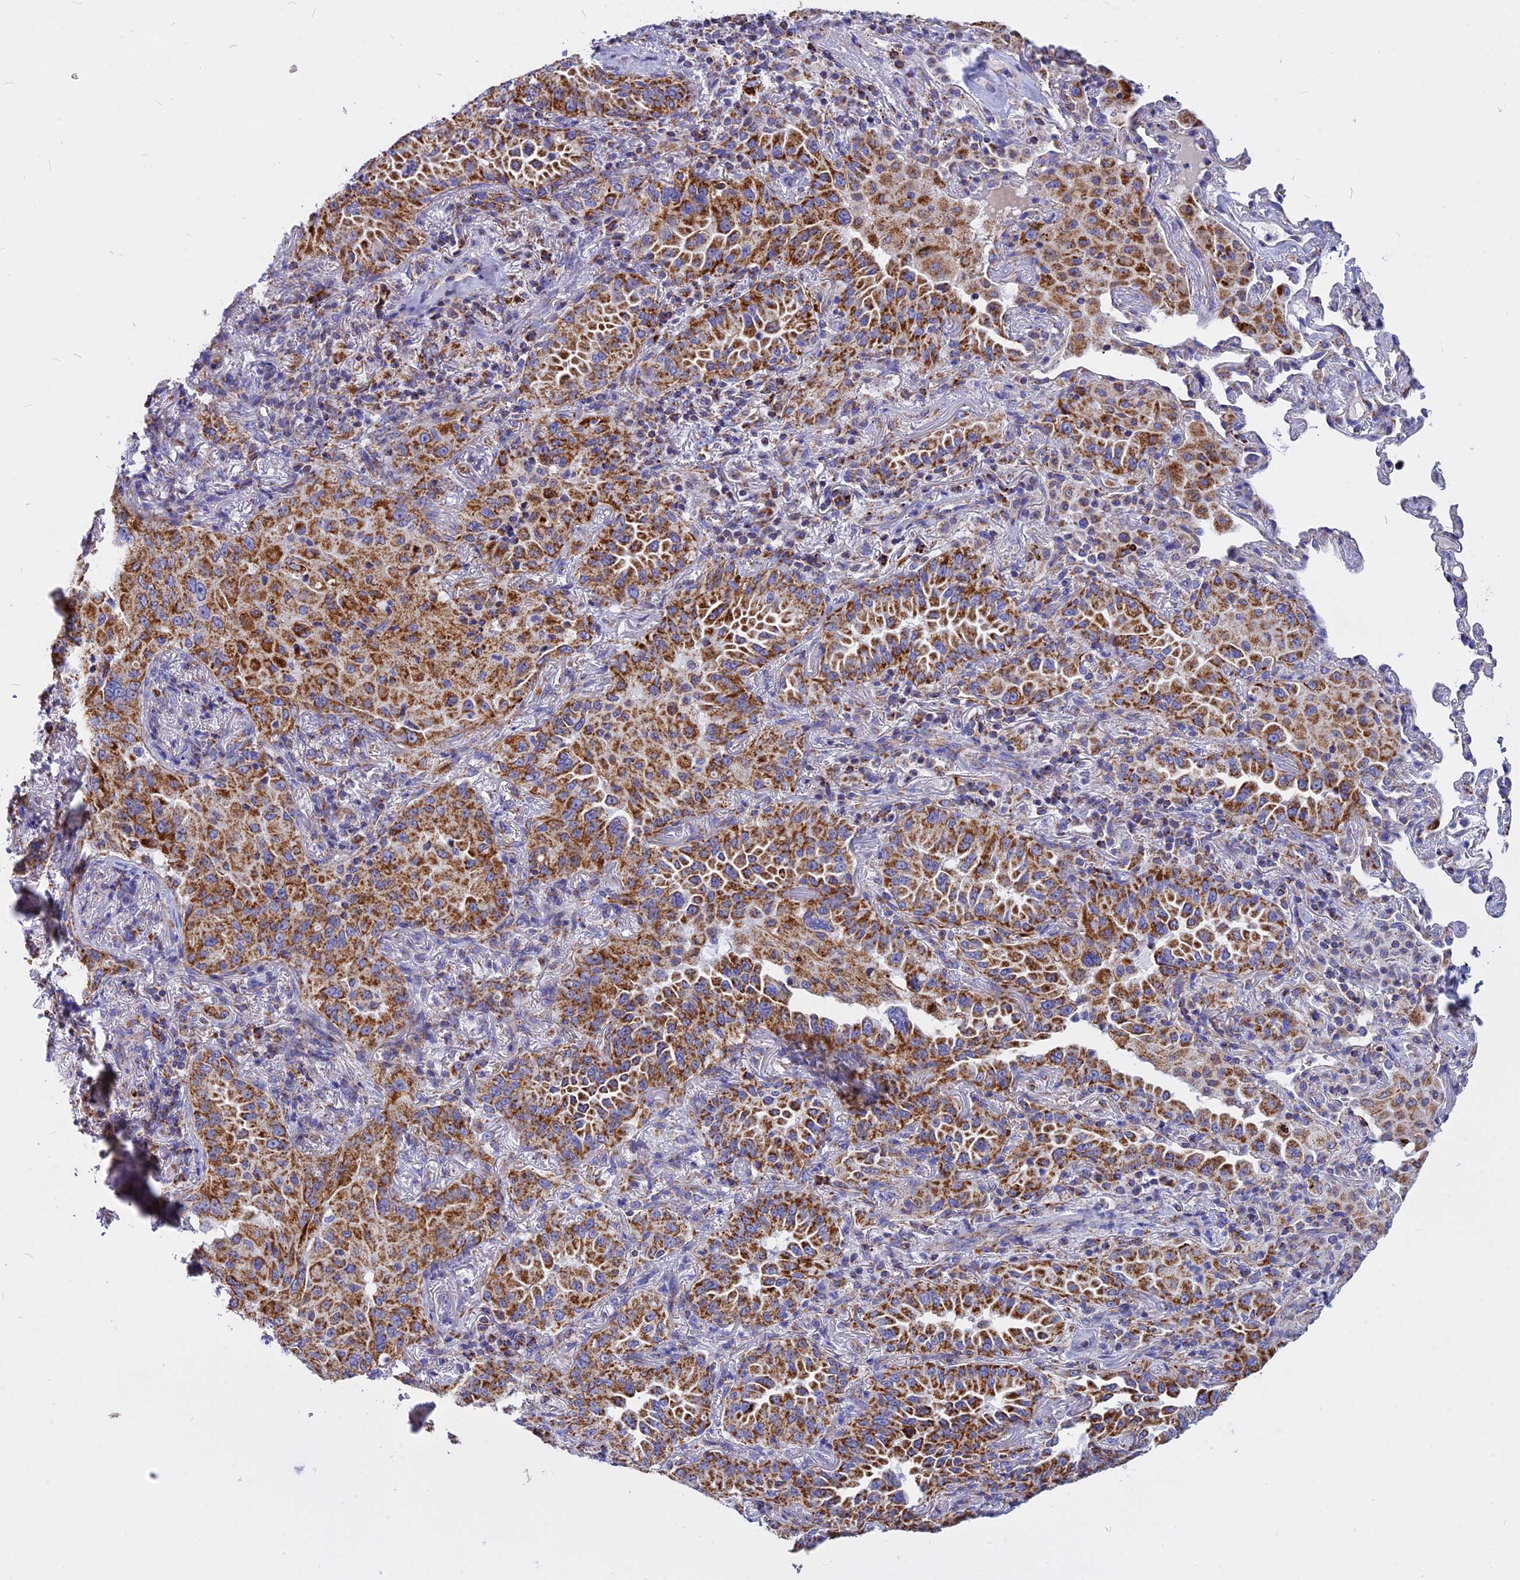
{"staining": {"intensity": "strong", "quantity": ">75%", "location": "cytoplasmic/membranous"}, "tissue": "lung cancer", "cell_type": "Tumor cells", "image_type": "cancer", "snomed": [{"axis": "morphology", "description": "Adenocarcinoma, NOS"}, {"axis": "topography", "description": "Lung"}], "caption": "A histopathology image of human lung adenocarcinoma stained for a protein displays strong cytoplasmic/membranous brown staining in tumor cells. (DAB (3,3'-diaminobenzidine) = brown stain, brightfield microscopy at high magnification).", "gene": "VDAC2", "patient": {"sex": "female", "age": 69}}